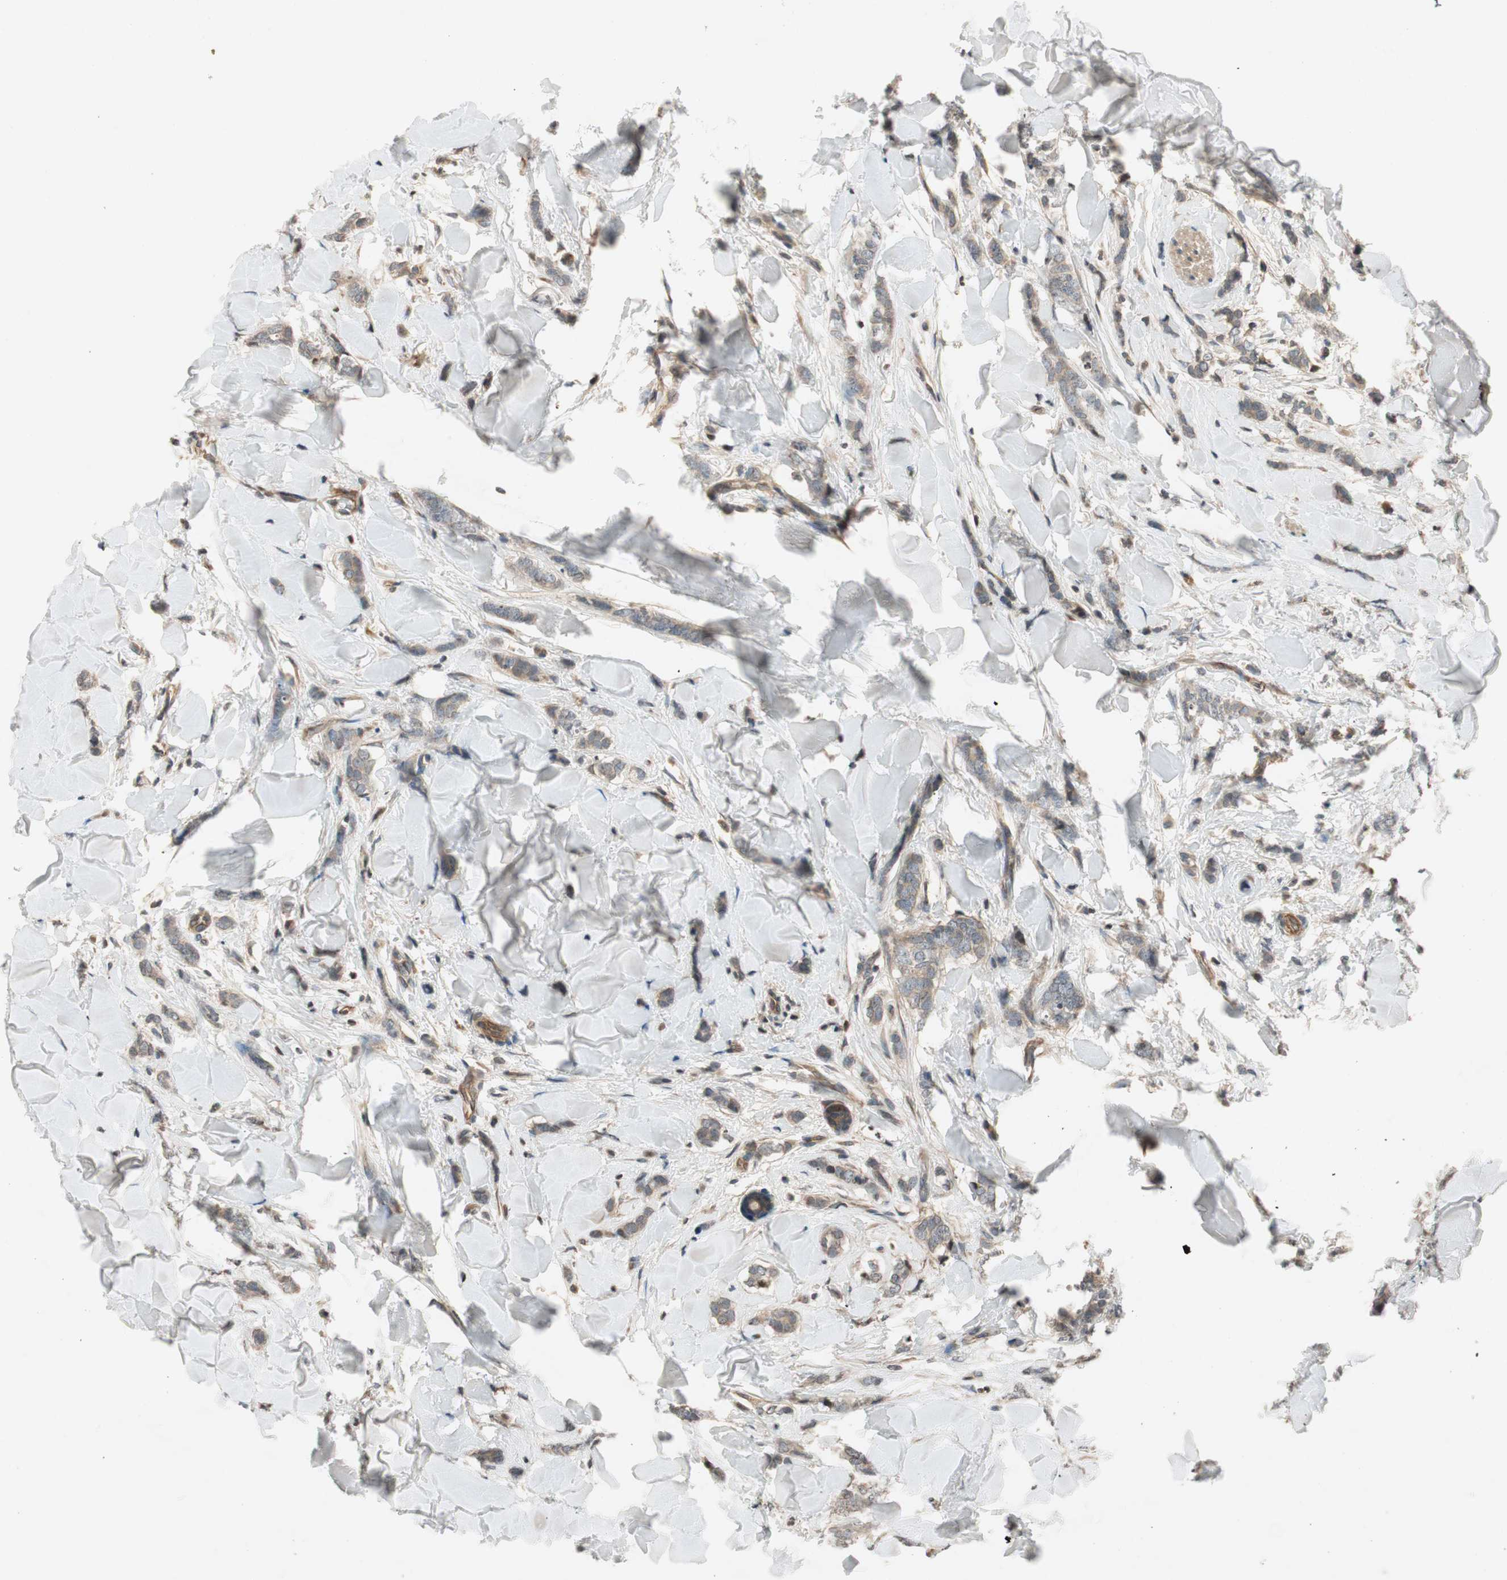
{"staining": {"intensity": "weak", "quantity": ">75%", "location": "cytoplasmic/membranous"}, "tissue": "breast cancer", "cell_type": "Tumor cells", "image_type": "cancer", "snomed": [{"axis": "morphology", "description": "Lobular carcinoma"}, {"axis": "topography", "description": "Skin"}, {"axis": "topography", "description": "Breast"}], "caption": "Breast cancer stained with a protein marker exhibits weak staining in tumor cells.", "gene": "GCLM", "patient": {"sex": "female", "age": 46}}